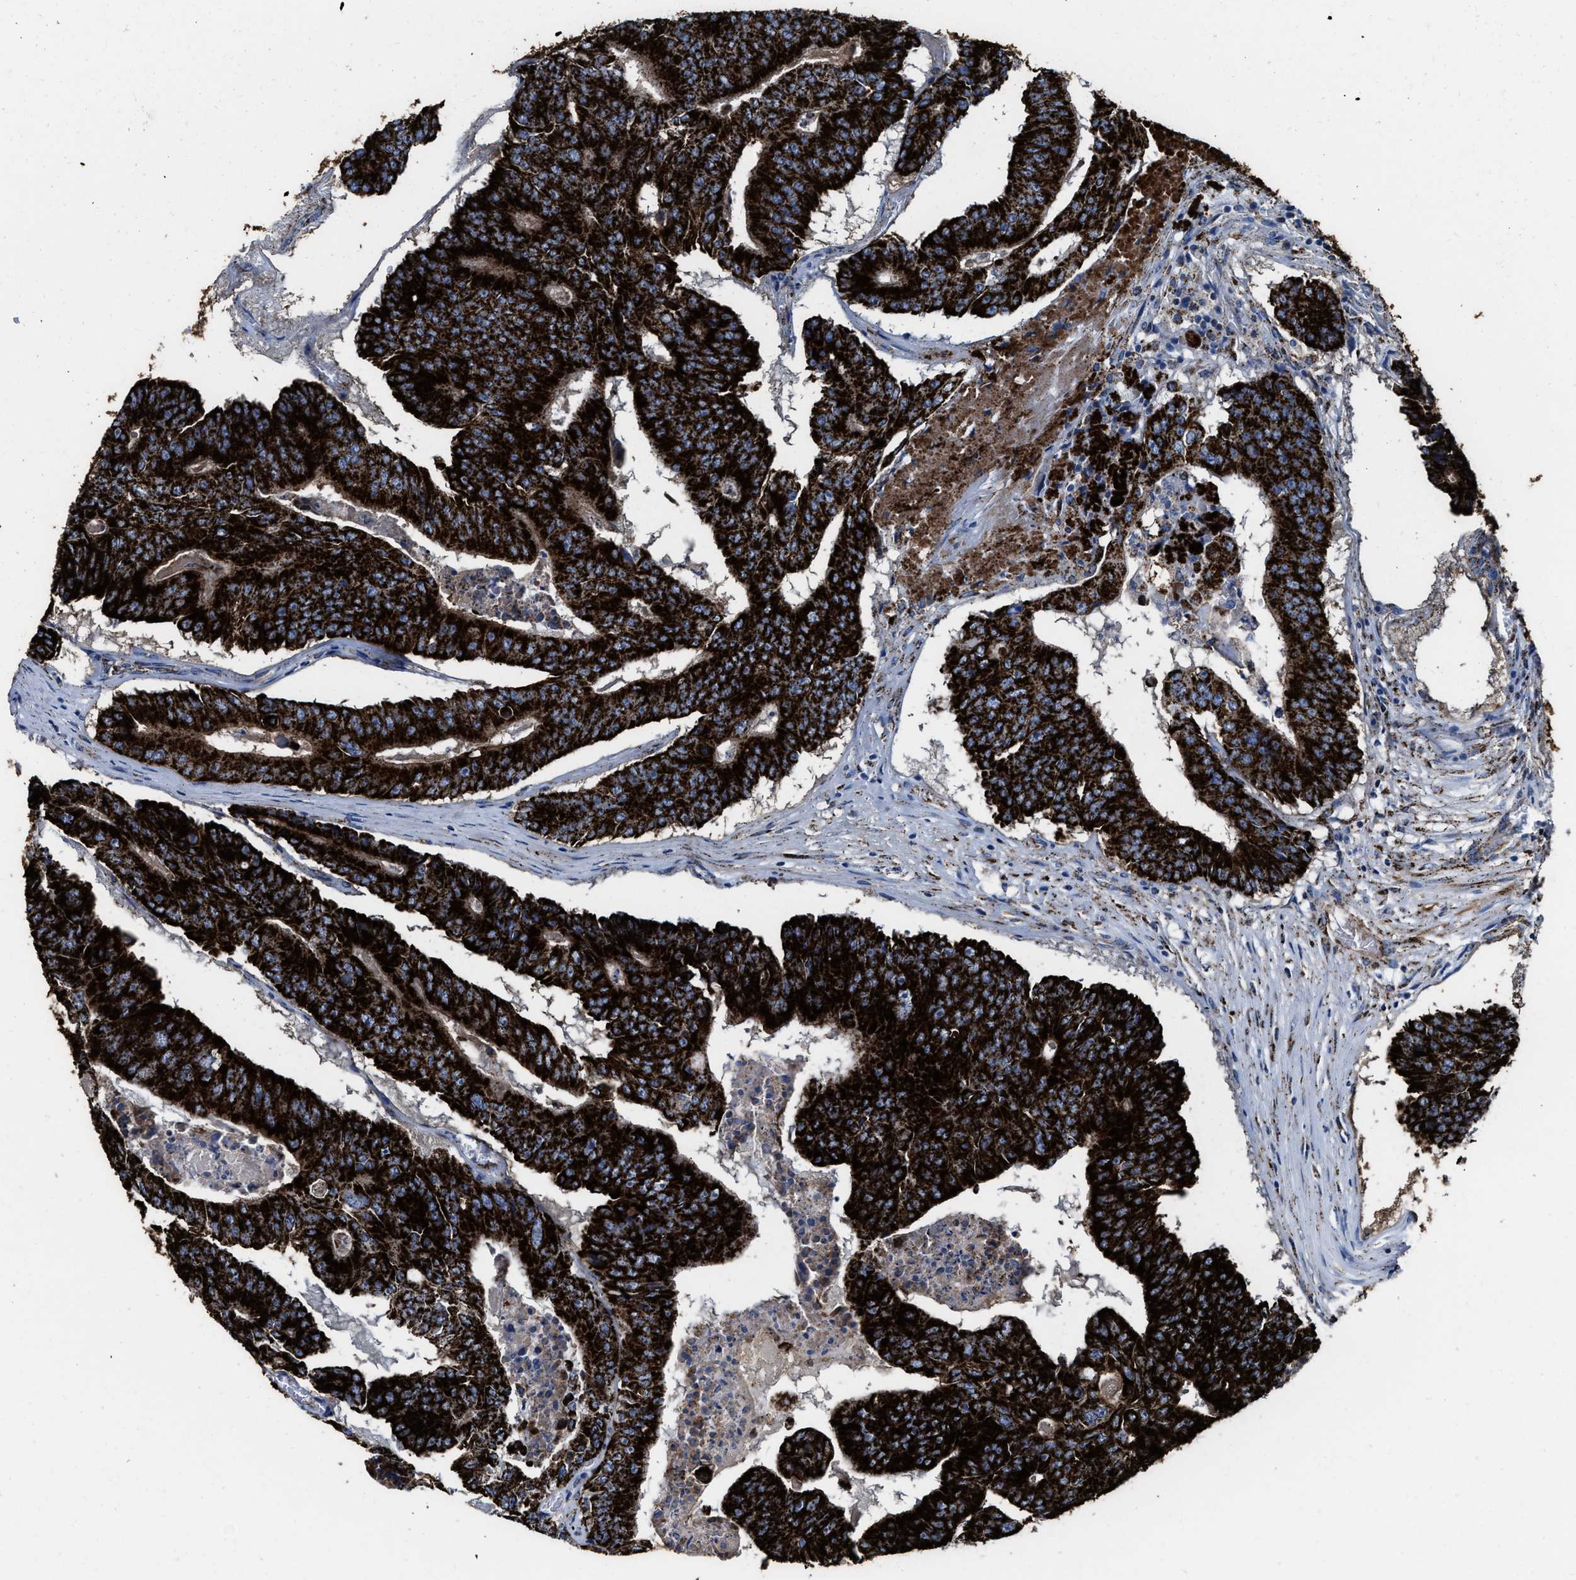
{"staining": {"intensity": "strong", "quantity": ">75%", "location": "cytoplasmic/membranous"}, "tissue": "colorectal cancer", "cell_type": "Tumor cells", "image_type": "cancer", "snomed": [{"axis": "morphology", "description": "Adenocarcinoma, NOS"}, {"axis": "topography", "description": "Colon"}], "caption": "High-power microscopy captured an IHC histopathology image of colorectal cancer (adenocarcinoma), revealing strong cytoplasmic/membranous expression in approximately >75% of tumor cells. (DAB IHC, brown staining for protein, blue staining for nuclei).", "gene": "ALDH1B1", "patient": {"sex": "male", "age": 87}}